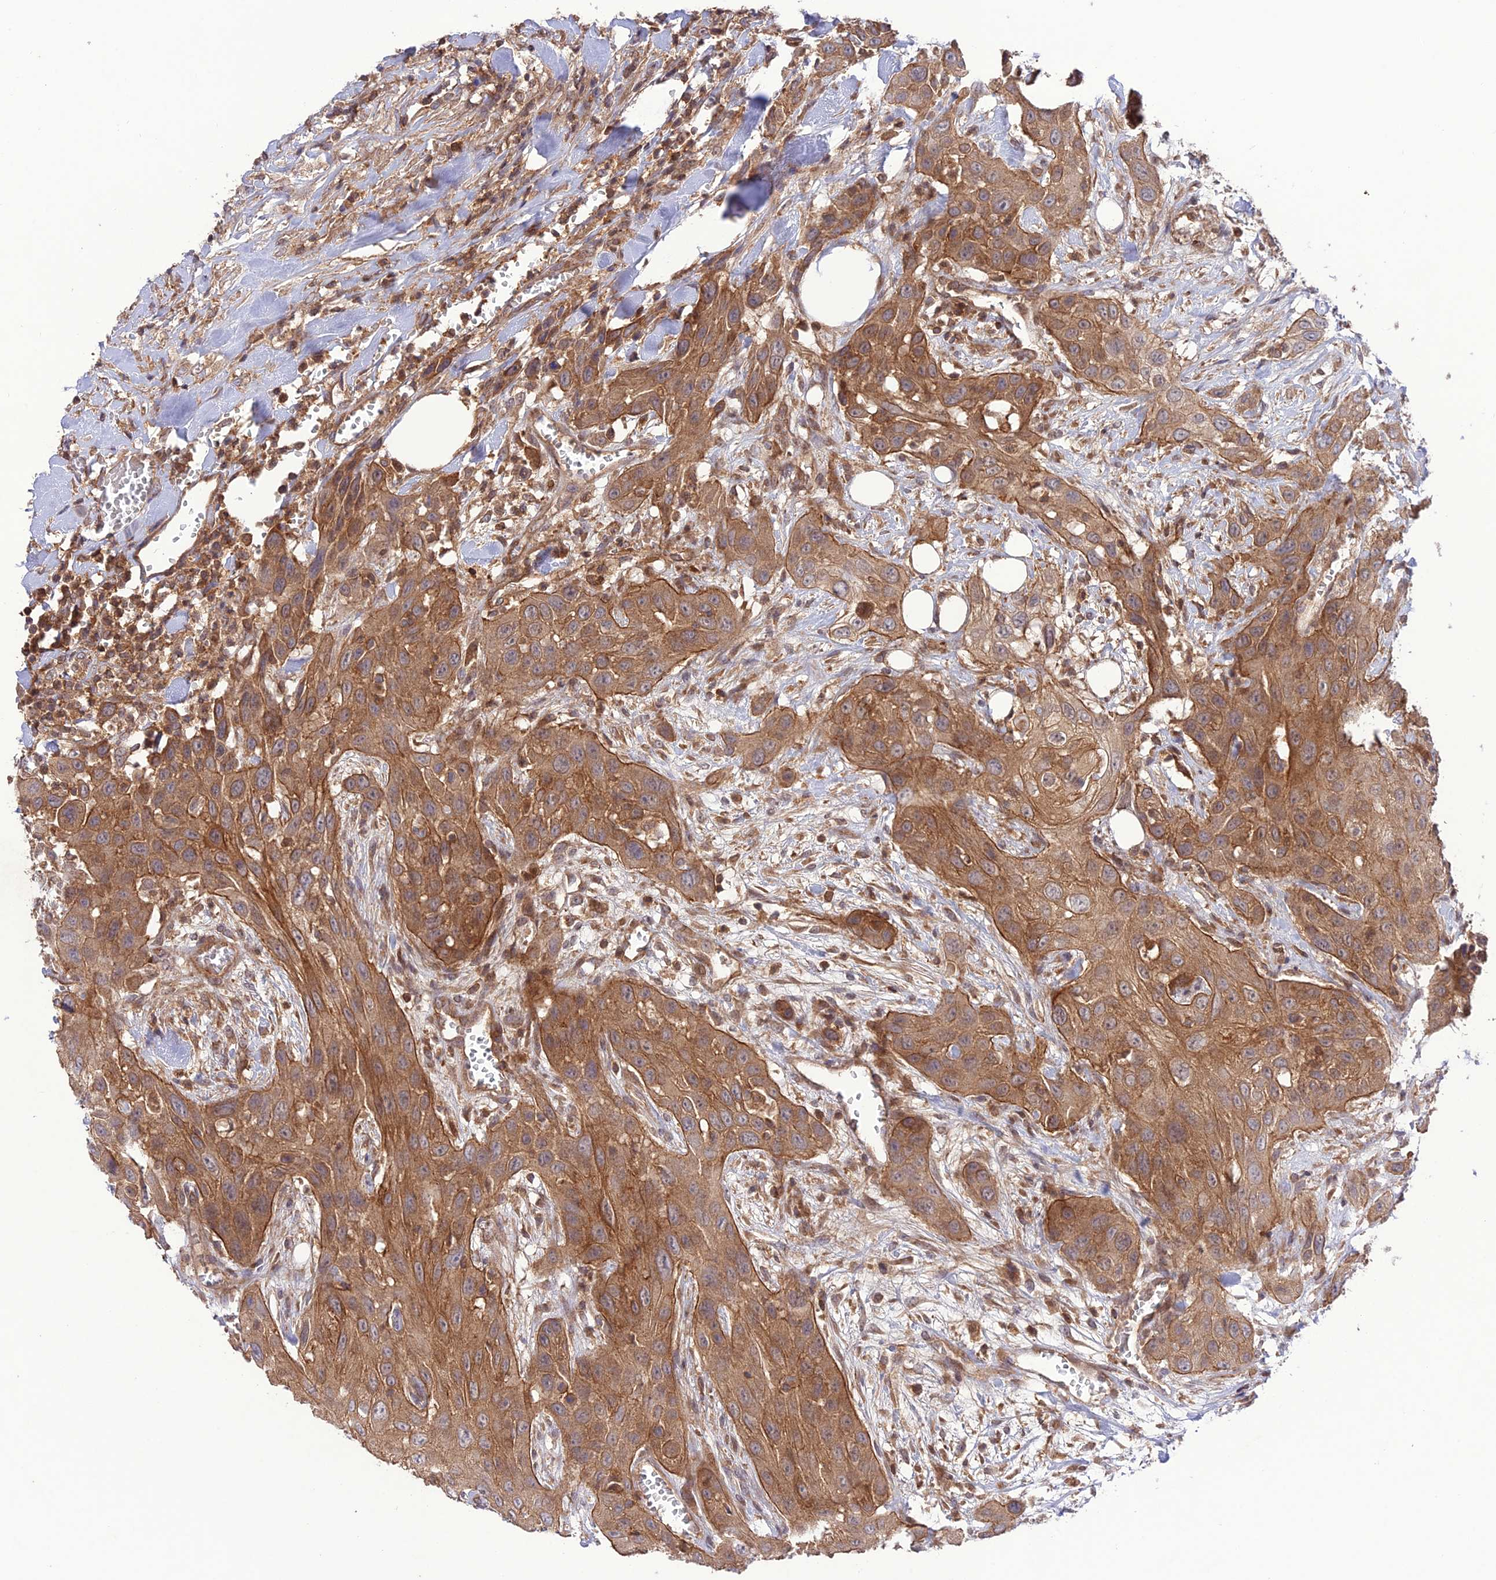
{"staining": {"intensity": "moderate", "quantity": ">75%", "location": "cytoplasmic/membranous"}, "tissue": "head and neck cancer", "cell_type": "Tumor cells", "image_type": "cancer", "snomed": [{"axis": "morphology", "description": "Squamous cell carcinoma, NOS"}, {"axis": "topography", "description": "Head-Neck"}], "caption": "Approximately >75% of tumor cells in head and neck squamous cell carcinoma demonstrate moderate cytoplasmic/membranous protein staining as visualized by brown immunohistochemical staining.", "gene": "FCHSD1", "patient": {"sex": "male", "age": 81}}